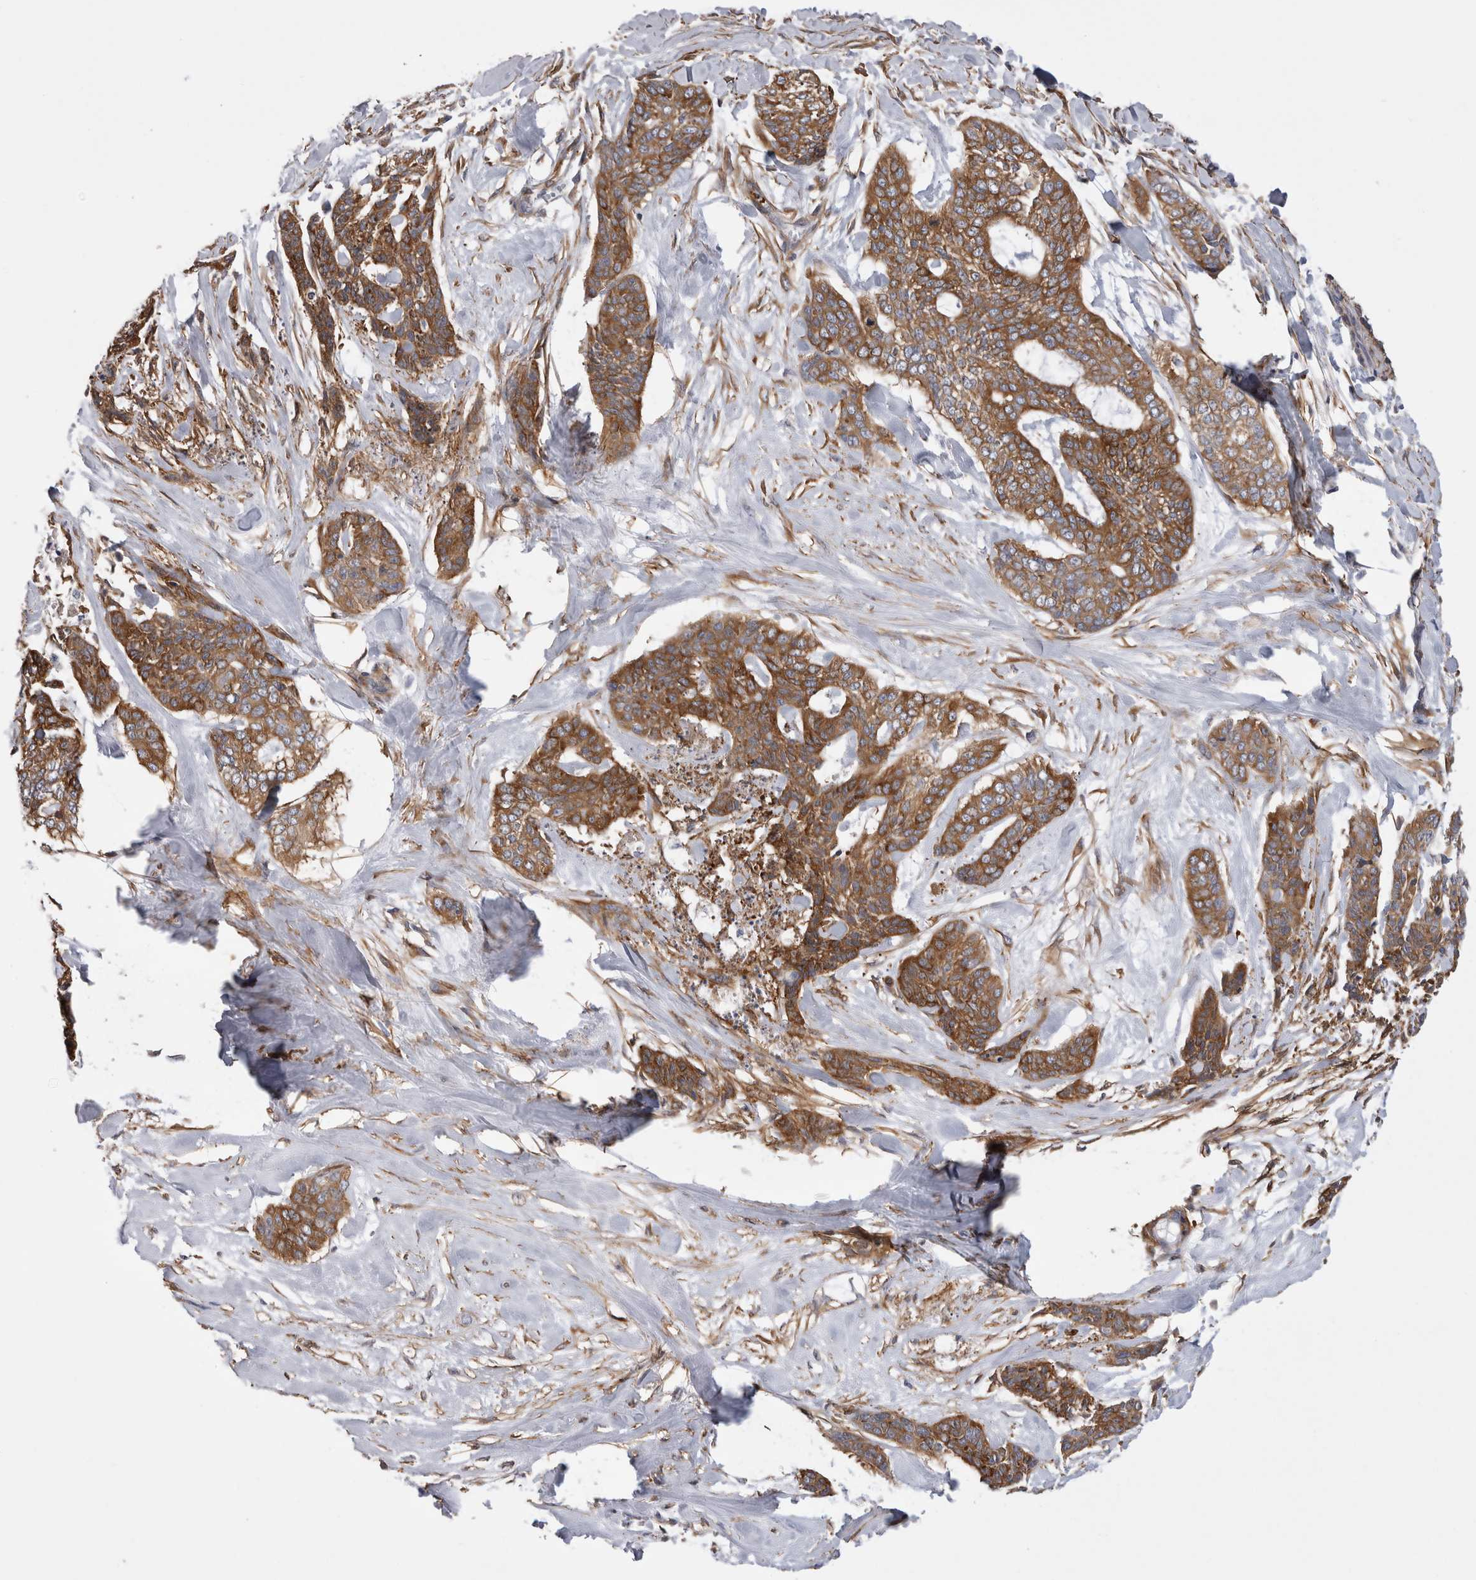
{"staining": {"intensity": "moderate", "quantity": ">75%", "location": "cytoplasmic/membranous"}, "tissue": "skin cancer", "cell_type": "Tumor cells", "image_type": "cancer", "snomed": [{"axis": "morphology", "description": "Basal cell carcinoma"}, {"axis": "topography", "description": "Skin"}], "caption": "IHC of skin basal cell carcinoma shows medium levels of moderate cytoplasmic/membranous staining in approximately >75% of tumor cells.", "gene": "EPRS1", "patient": {"sex": "female", "age": 64}}